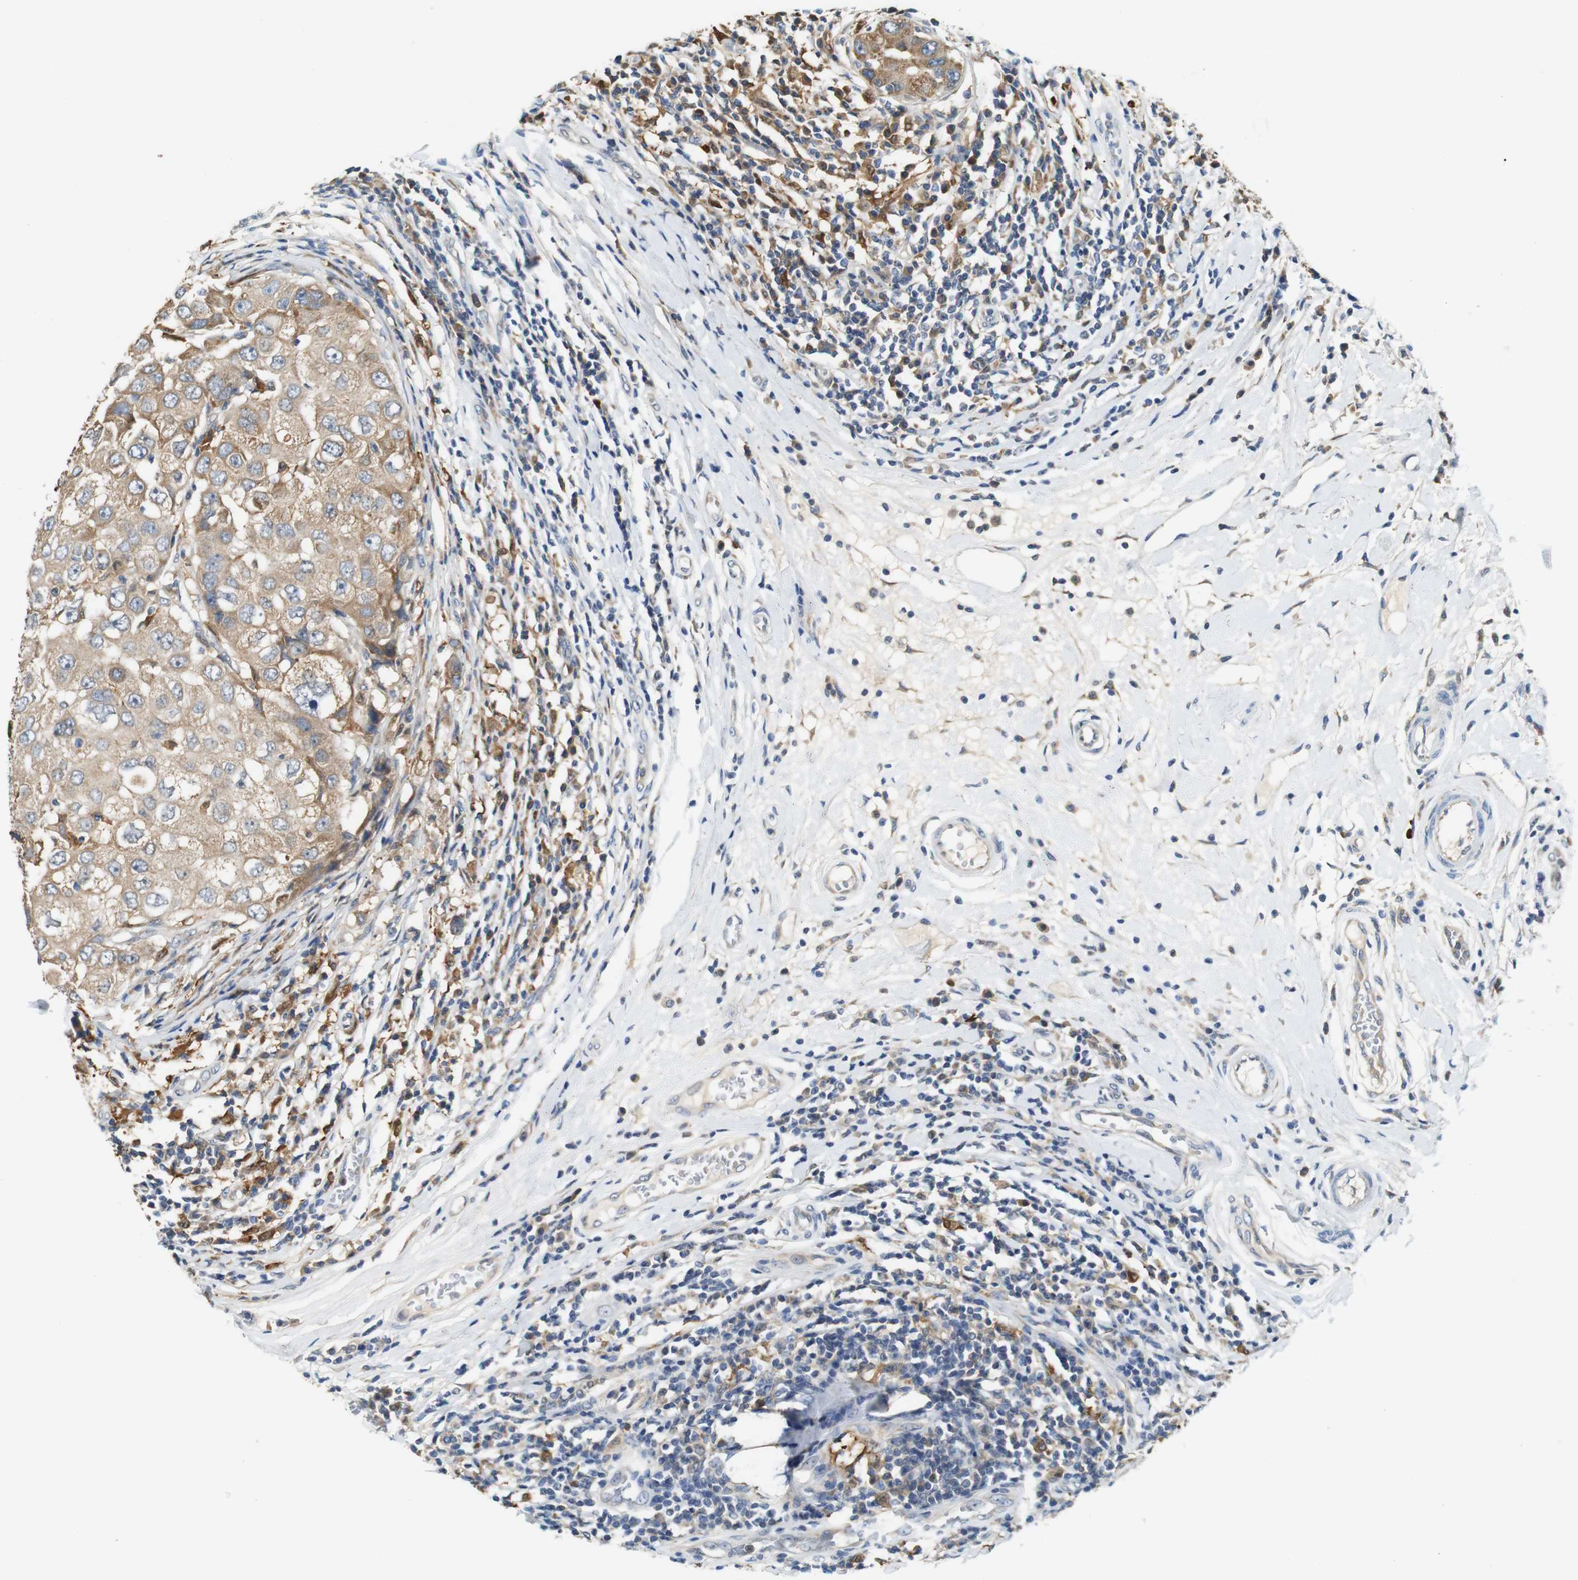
{"staining": {"intensity": "weak", "quantity": ">75%", "location": "cytoplasmic/membranous"}, "tissue": "breast cancer", "cell_type": "Tumor cells", "image_type": "cancer", "snomed": [{"axis": "morphology", "description": "Duct carcinoma"}, {"axis": "topography", "description": "Breast"}], "caption": "Breast cancer (invasive ductal carcinoma) stained for a protein reveals weak cytoplasmic/membranous positivity in tumor cells.", "gene": "NEBL", "patient": {"sex": "female", "age": 27}}